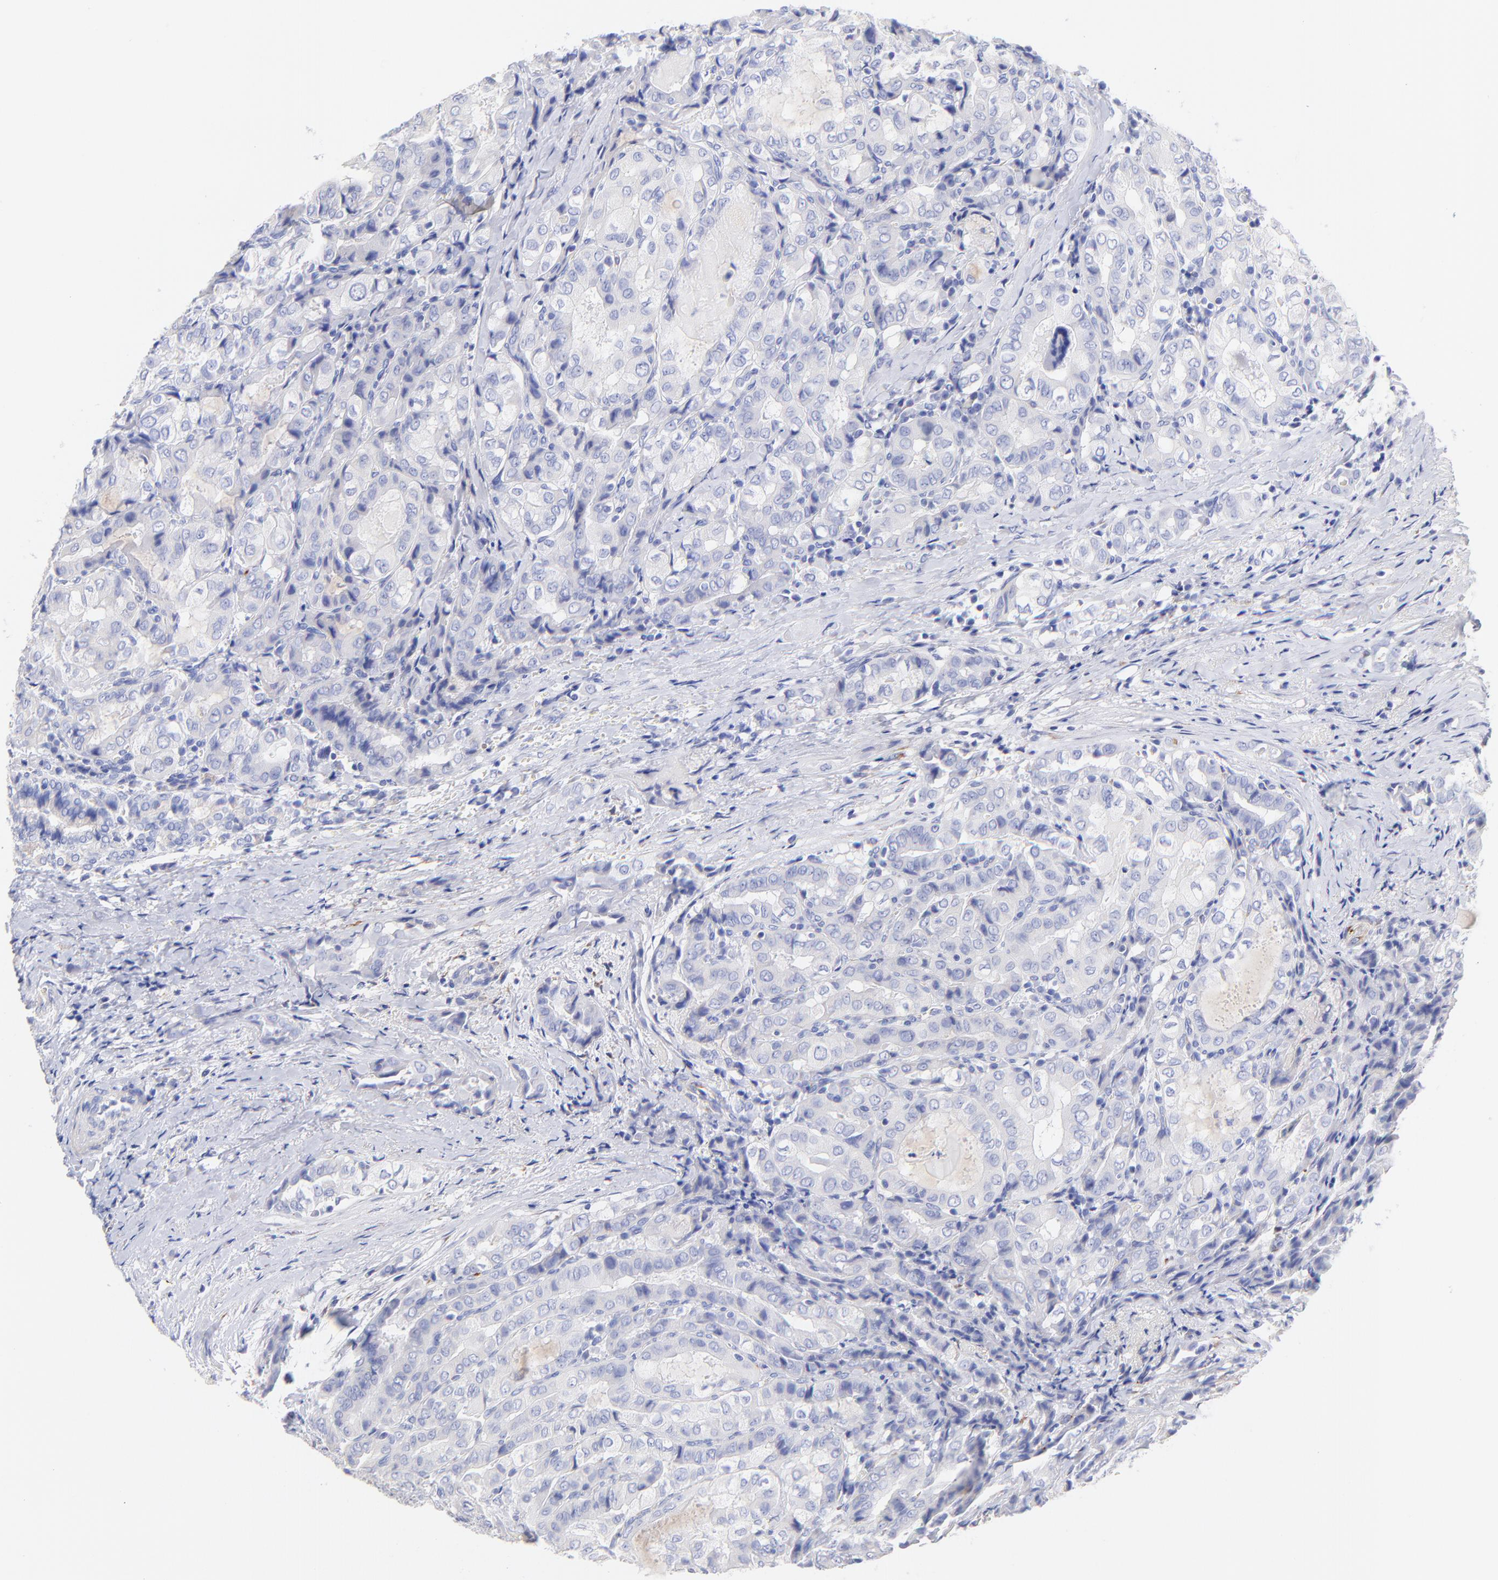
{"staining": {"intensity": "negative", "quantity": "none", "location": "none"}, "tissue": "thyroid cancer", "cell_type": "Tumor cells", "image_type": "cancer", "snomed": [{"axis": "morphology", "description": "Papillary adenocarcinoma, NOS"}, {"axis": "topography", "description": "Thyroid gland"}], "caption": "Tumor cells show no significant positivity in thyroid cancer.", "gene": "C1QTNF6", "patient": {"sex": "female", "age": 71}}